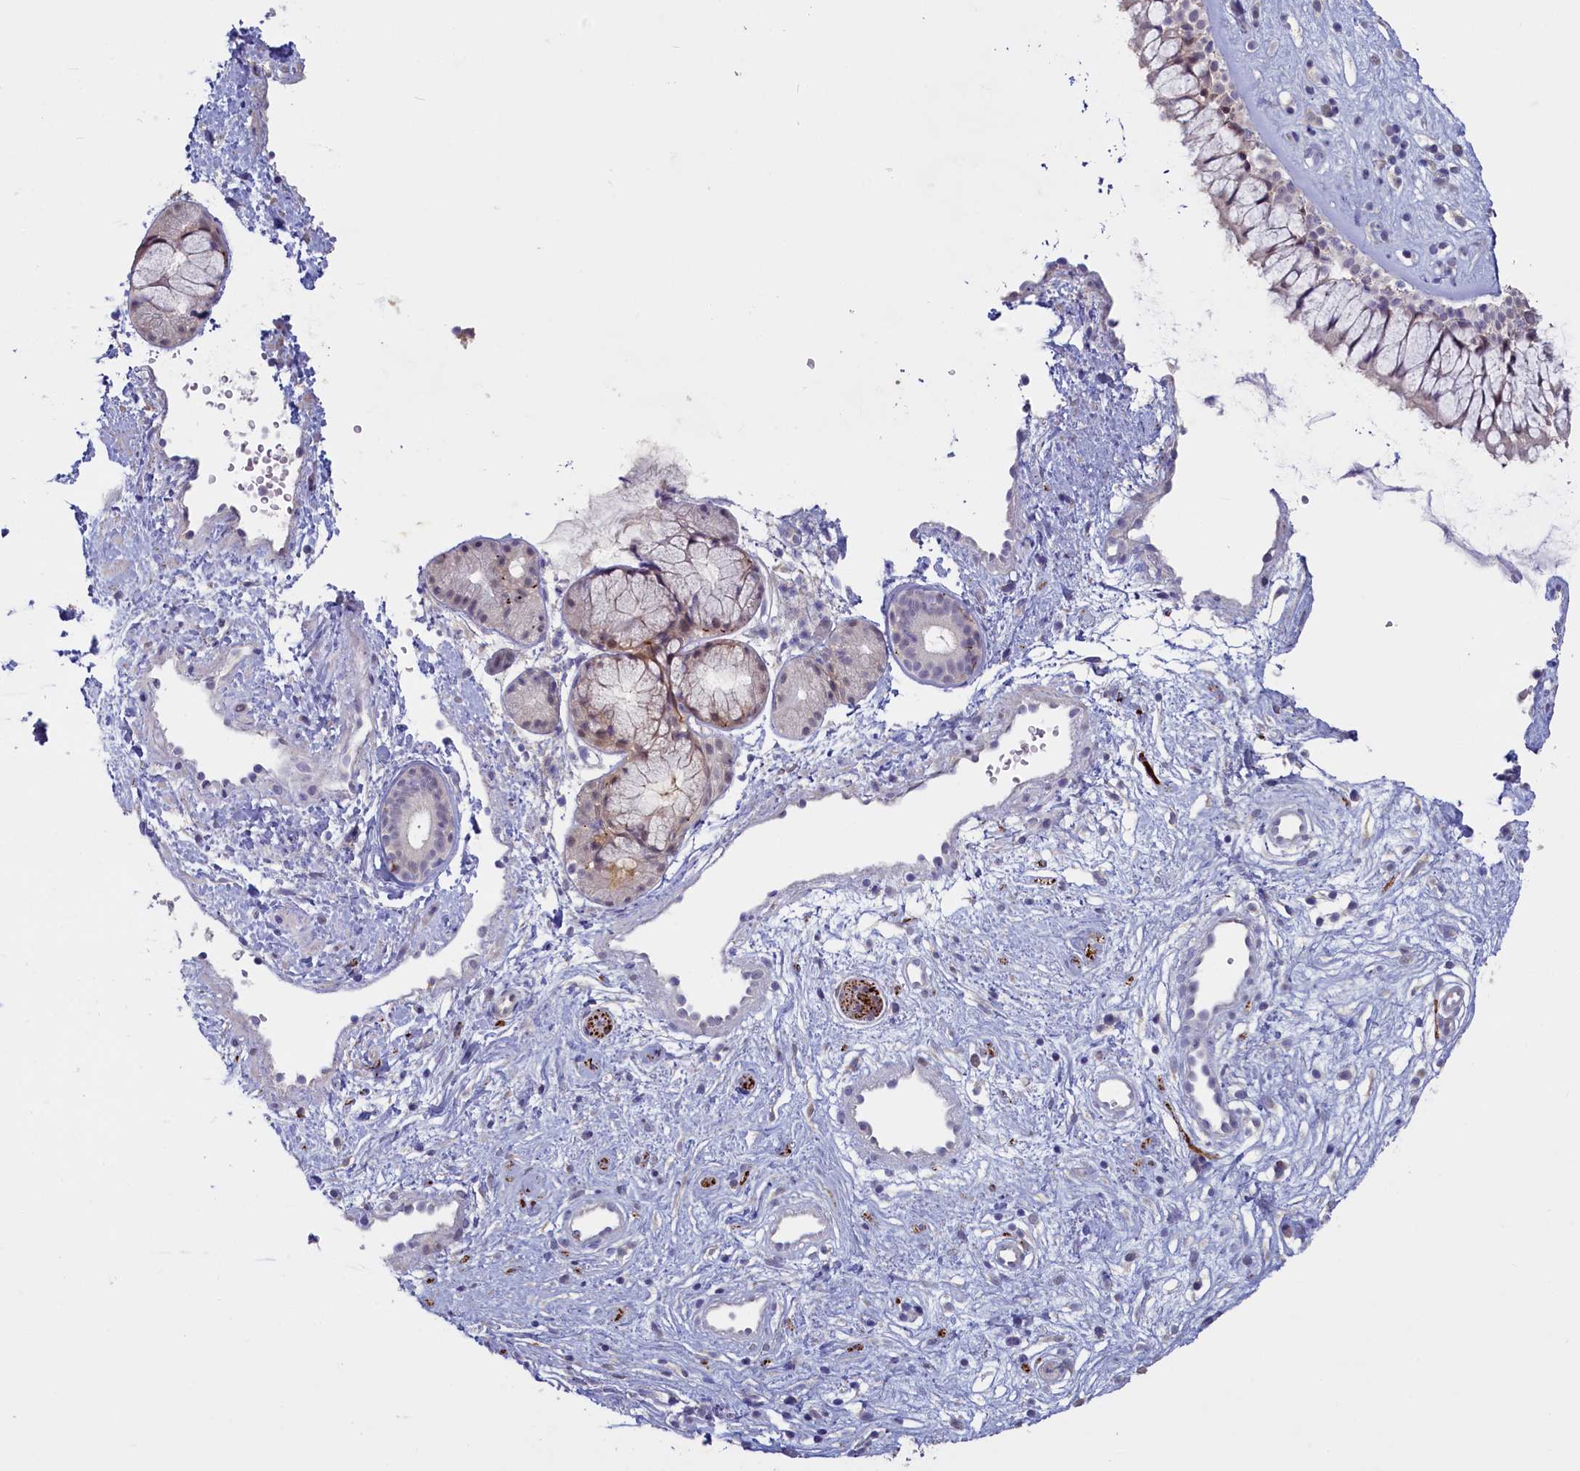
{"staining": {"intensity": "weak", "quantity": "25%-75%", "location": "cytoplasmic/membranous,nuclear"}, "tissue": "nasopharynx", "cell_type": "Respiratory epithelial cells", "image_type": "normal", "snomed": [{"axis": "morphology", "description": "Normal tissue, NOS"}, {"axis": "topography", "description": "Nasopharynx"}], "caption": "Protein expression analysis of unremarkable nasopharynx shows weak cytoplasmic/membranous,nuclear staining in about 25%-75% of respiratory epithelial cells. The staining was performed using DAB to visualize the protein expression in brown, while the nuclei were stained in blue with hematoxylin (Magnification: 20x).", "gene": "UCHL3", "patient": {"sex": "male", "age": 32}}